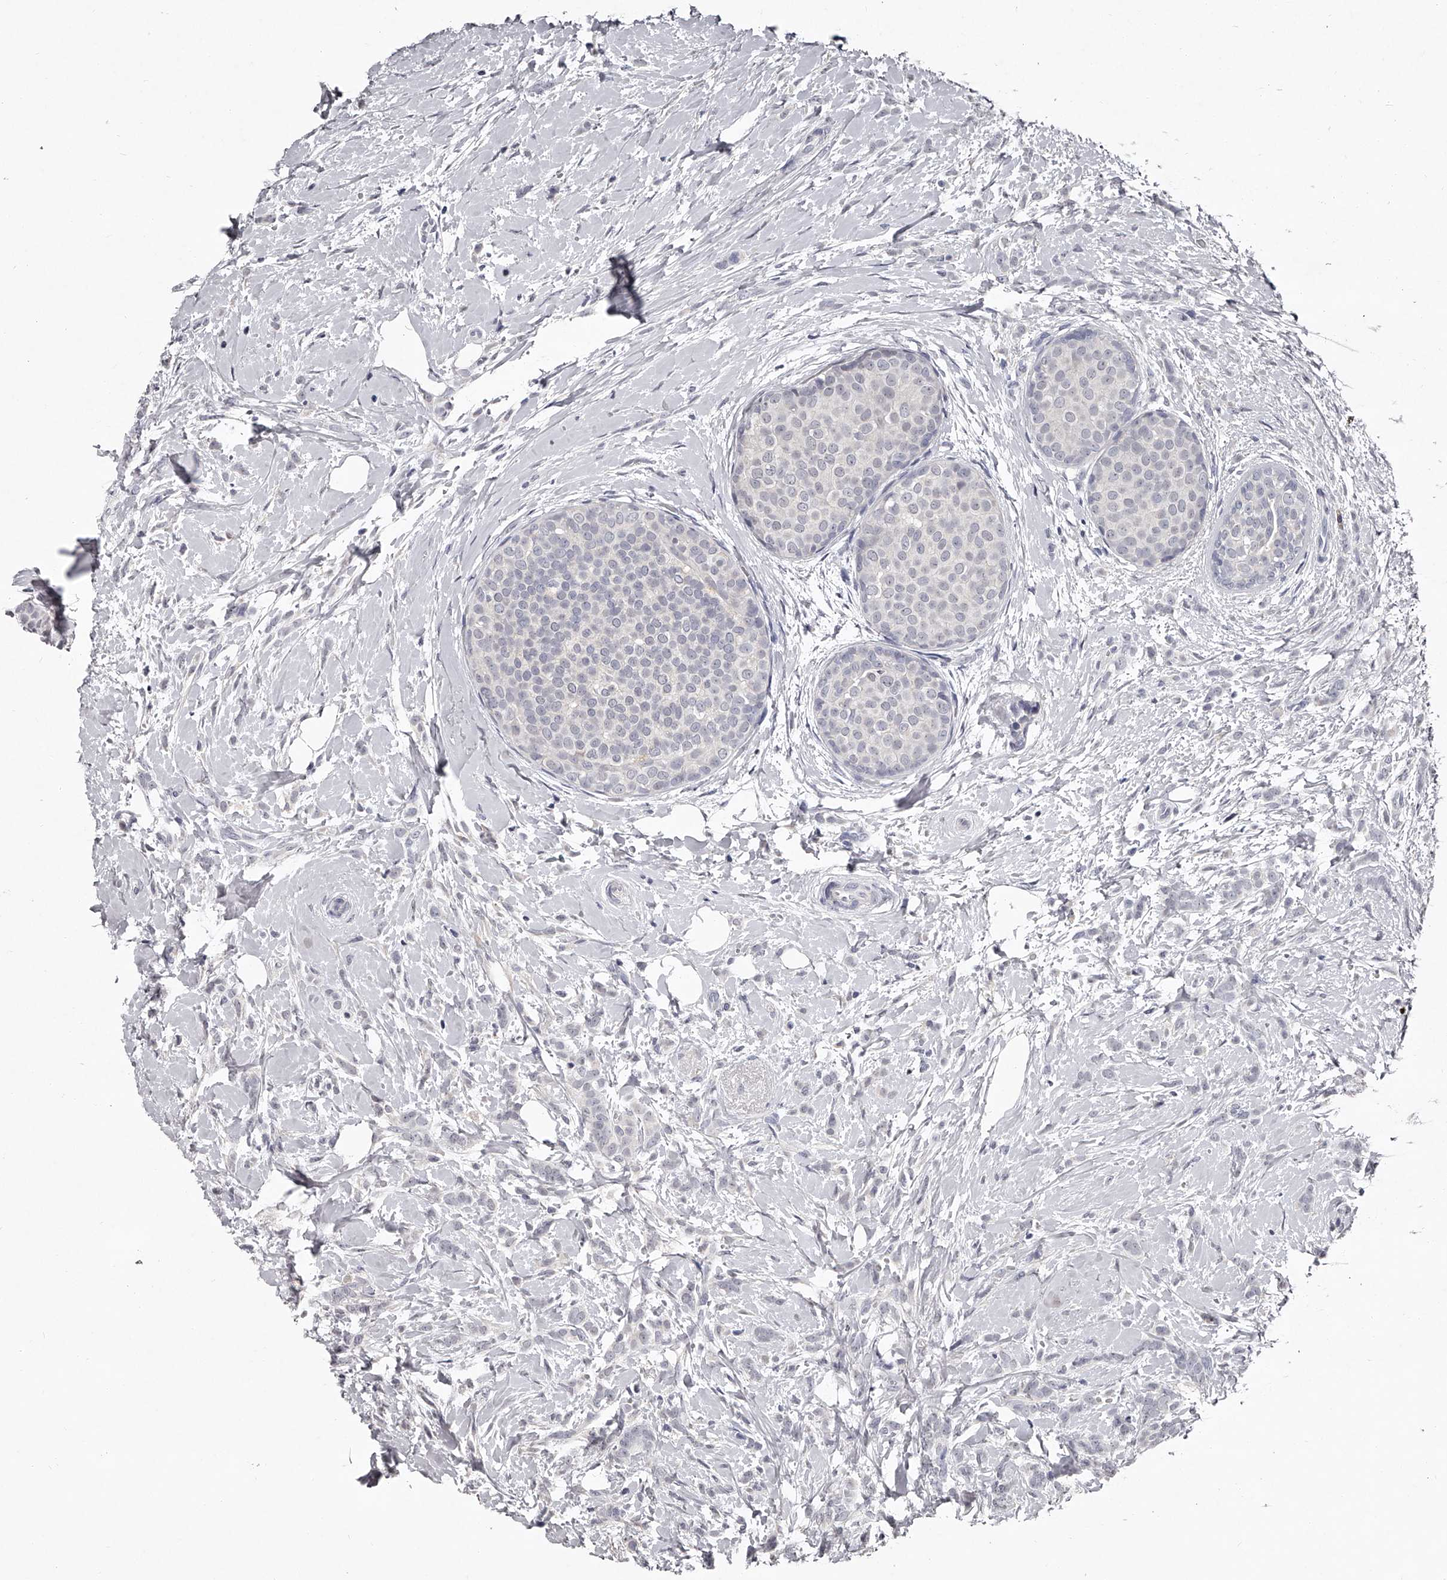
{"staining": {"intensity": "negative", "quantity": "none", "location": "none"}, "tissue": "breast cancer", "cell_type": "Tumor cells", "image_type": "cancer", "snomed": [{"axis": "morphology", "description": "Lobular carcinoma, in situ"}, {"axis": "morphology", "description": "Lobular carcinoma"}, {"axis": "topography", "description": "Breast"}], "caption": "Immunohistochemistry image of neoplastic tissue: human breast lobular carcinoma stained with DAB displays no significant protein expression in tumor cells.", "gene": "NT5DC1", "patient": {"sex": "female", "age": 41}}